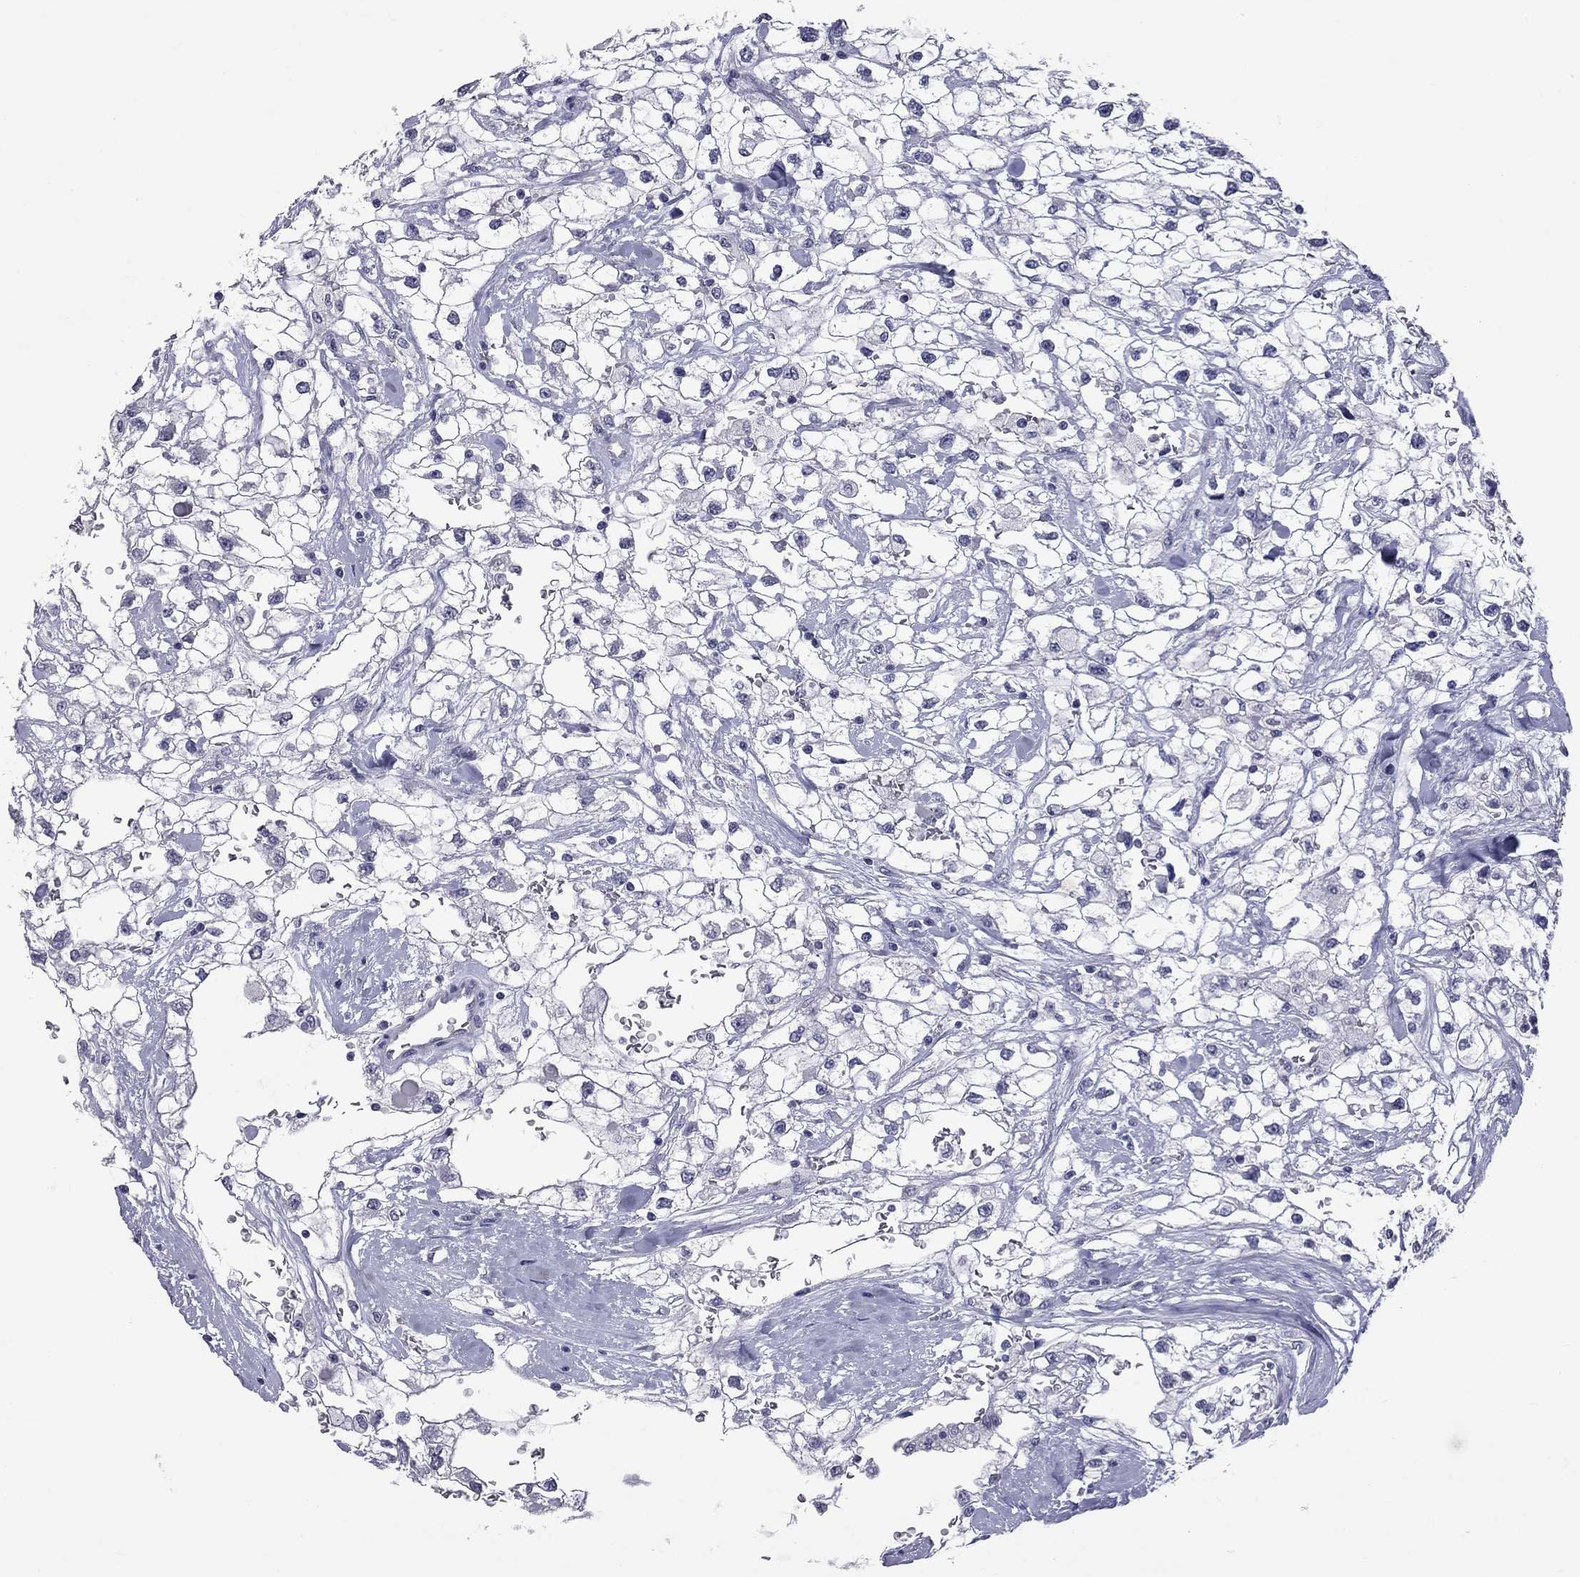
{"staining": {"intensity": "negative", "quantity": "none", "location": "none"}, "tissue": "renal cancer", "cell_type": "Tumor cells", "image_type": "cancer", "snomed": [{"axis": "morphology", "description": "Adenocarcinoma, NOS"}, {"axis": "topography", "description": "Kidney"}], "caption": "There is no significant expression in tumor cells of renal cancer. (Stains: DAB (3,3'-diaminobenzidine) immunohistochemistry (IHC) with hematoxylin counter stain, Microscopy: brightfield microscopy at high magnification).", "gene": "SHOC2", "patient": {"sex": "male", "age": 59}}